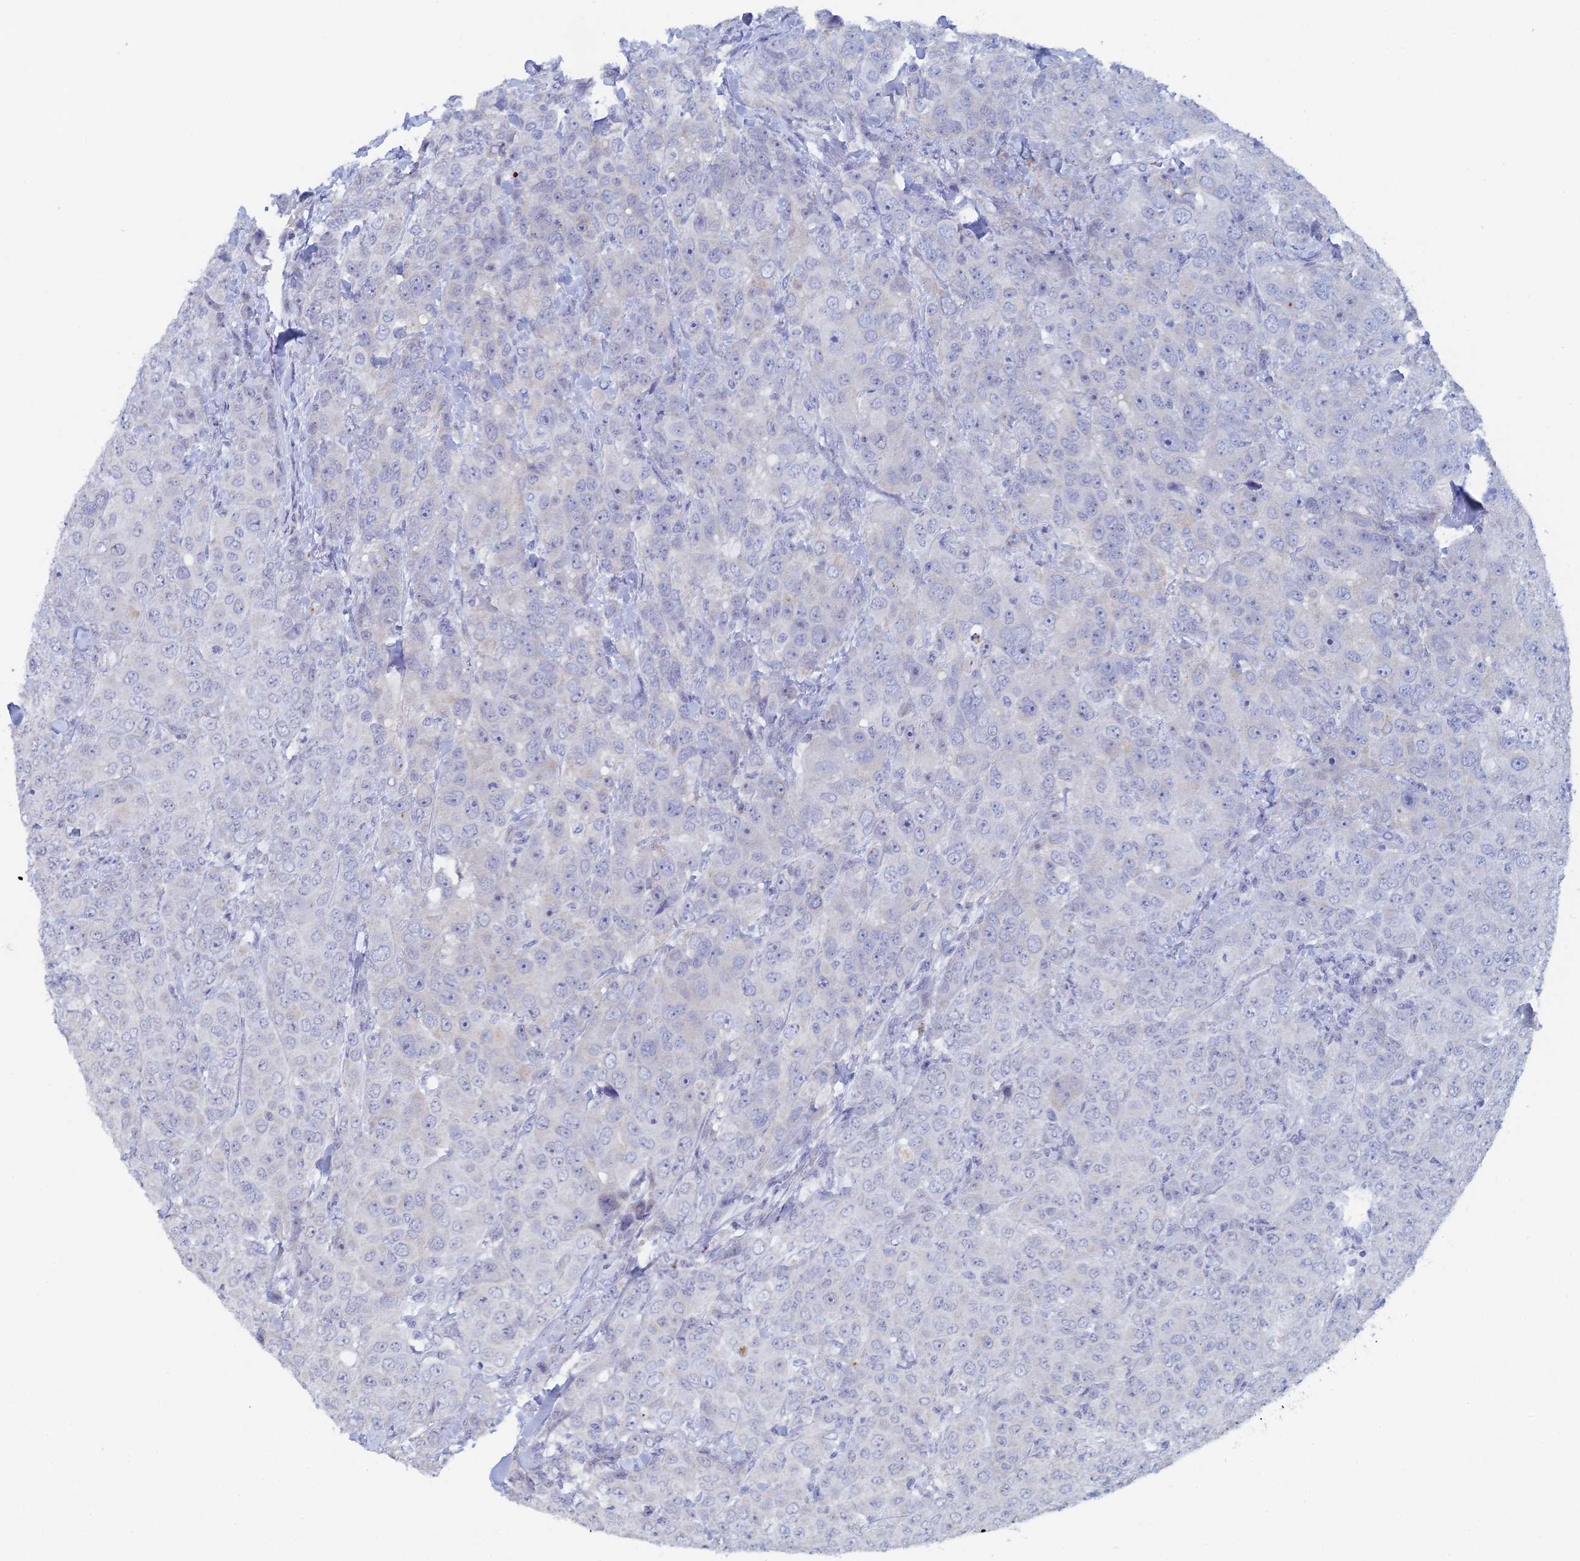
{"staining": {"intensity": "negative", "quantity": "none", "location": "none"}, "tissue": "breast cancer", "cell_type": "Tumor cells", "image_type": "cancer", "snomed": [{"axis": "morphology", "description": "Duct carcinoma"}, {"axis": "topography", "description": "Breast"}], "caption": "Tumor cells are negative for brown protein staining in breast cancer (infiltrating ductal carcinoma). Brightfield microscopy of immunohistochemistry stained with DAB (brown) and hematoxylin (blue), captured at high magnification.", "gene": "GMNC", "patient": {"sex": "female", "age": 43}}